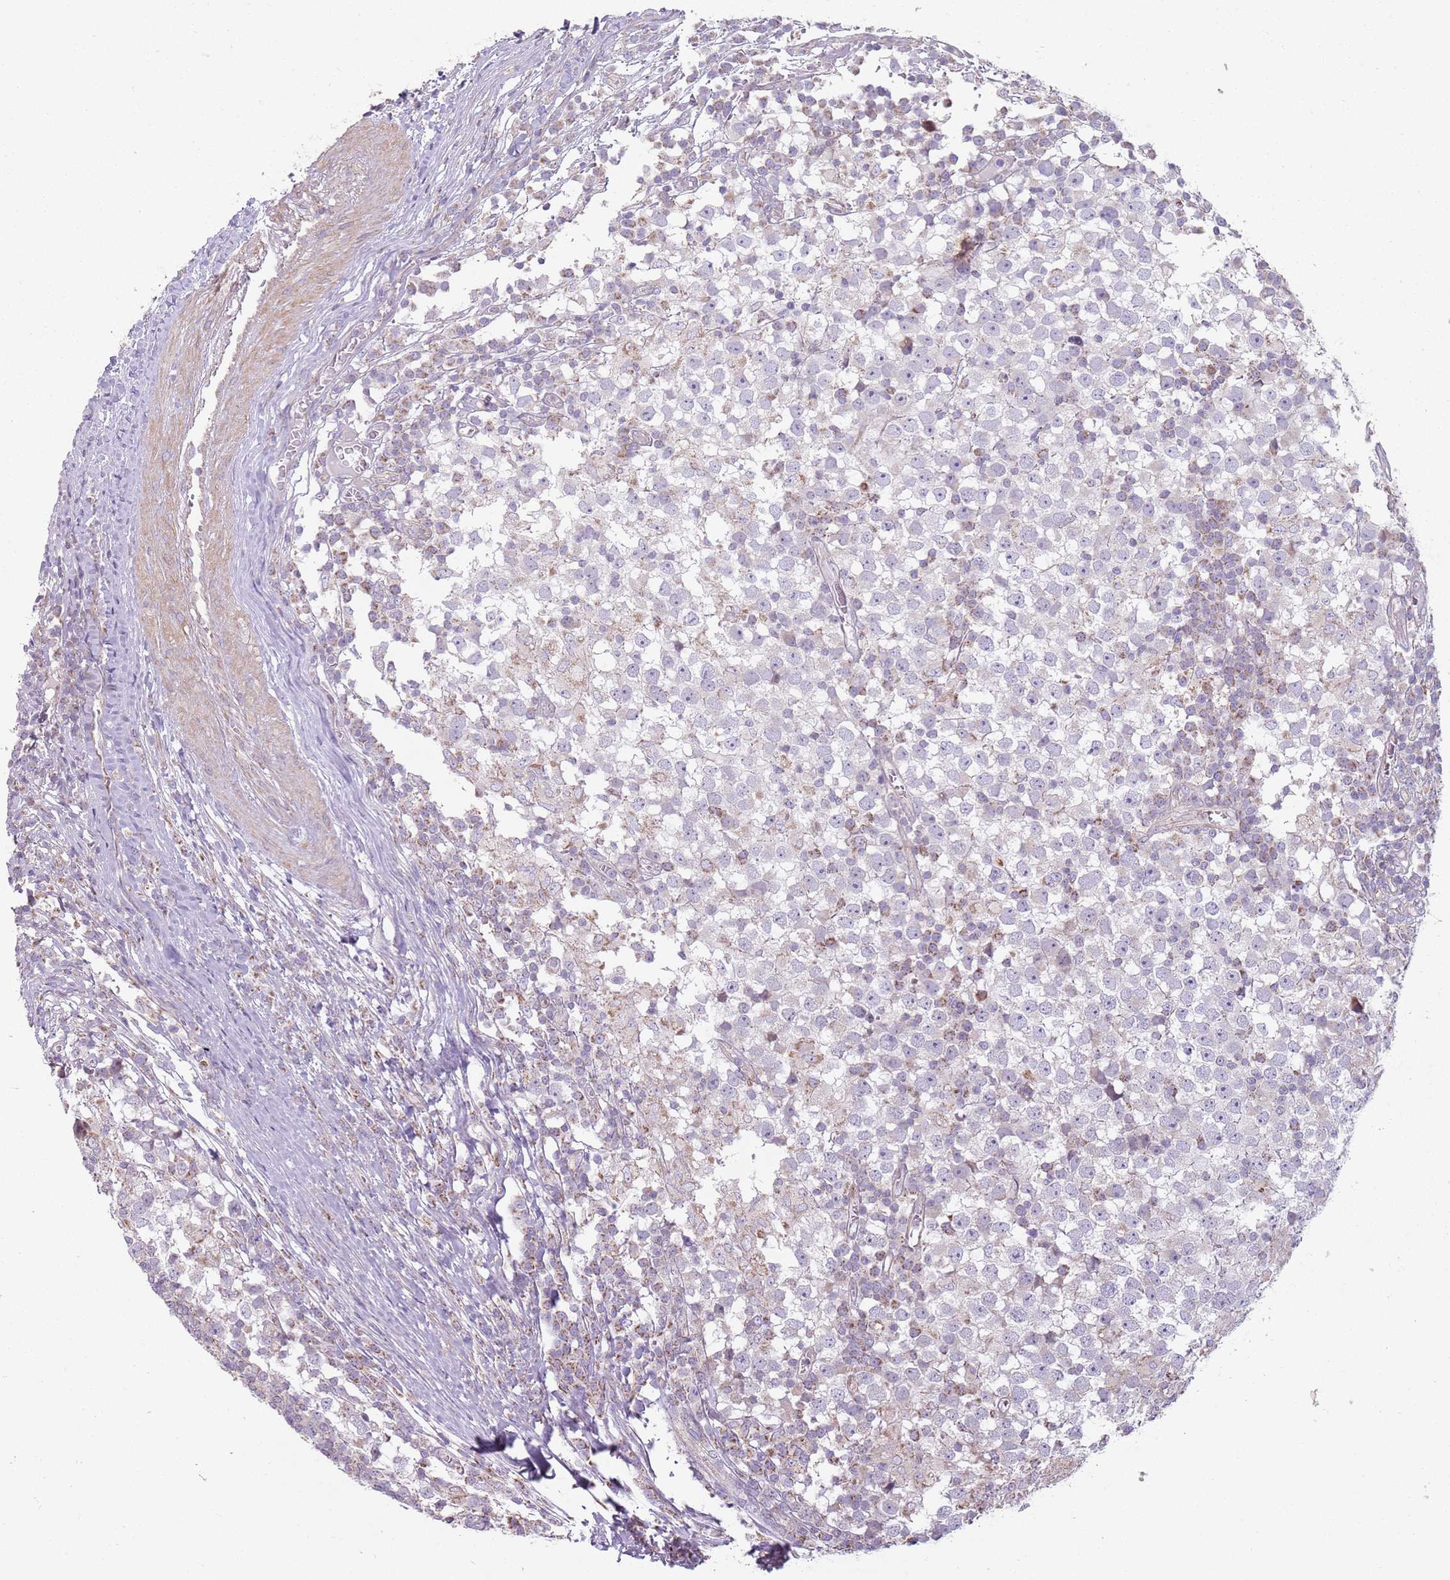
{"staining": {"intensity": "weak", "quantity": "<25%", "location": "cytoplasmic/membranous"}, "tissue": "testis cancer", "cell_type": "Tumor cells", "image_type": "cancer", "snomed": [{"axis": "morphology", "description": "Seminoma, NOS"}, {"axis": "topography", "description": "Testis"}], "caption": "The micrograph displays no staining of tumor cells in seminoma (testis).", "gene": "GAS8", "patient": {"sex": "male", "age": 65}}